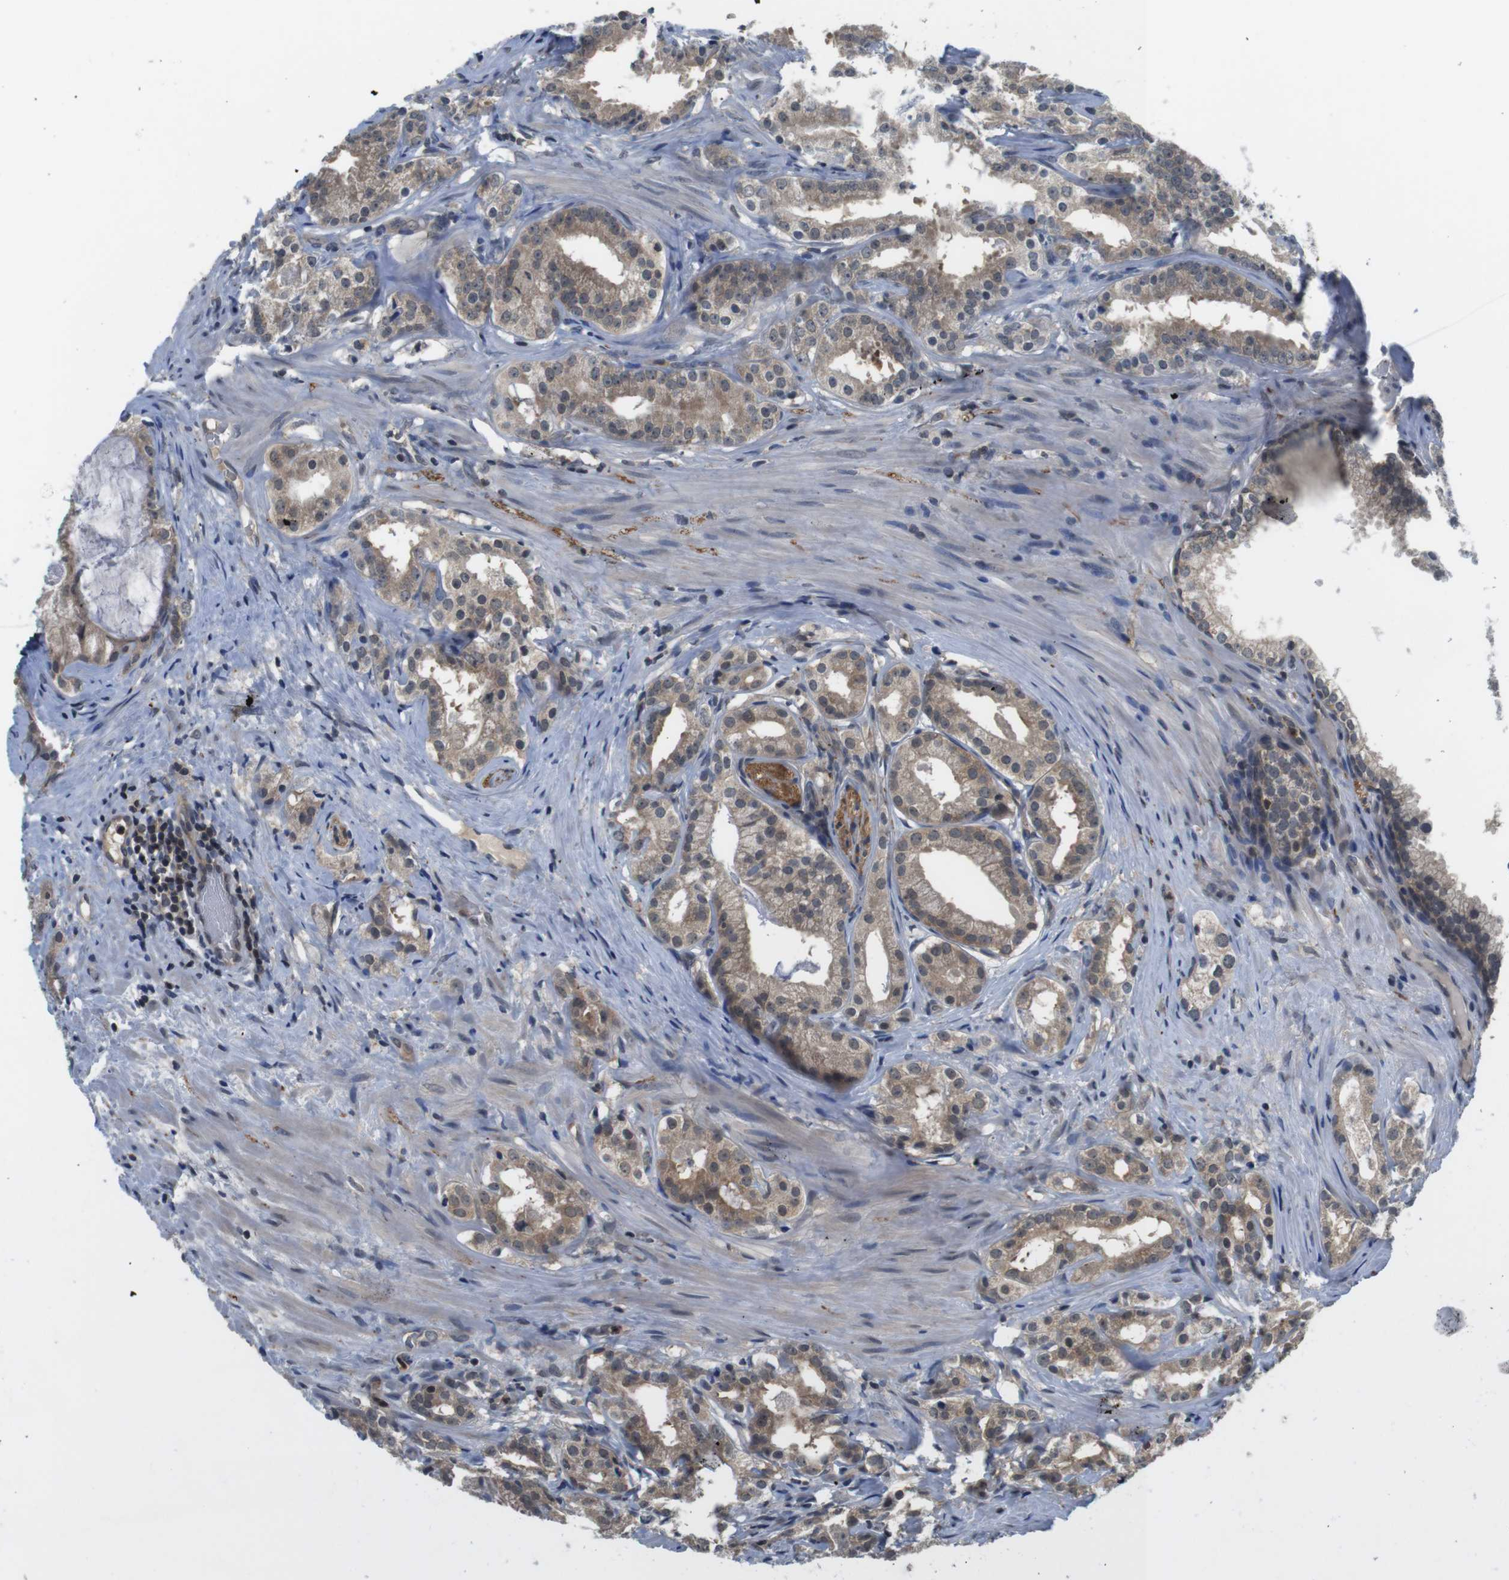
{"staining": {"intensity": "weak", "quantity": ">75%", "location": "cytoplasmic/membranous"}, "tissue": "prostate cancer", "cell_type": "Tumor cells", "image_type": "cancer", "snomed": [{"axis": "morphology", "description": "Adenocarcinoma, Low grade"}, {"axis": "topography", "description": "Prostate"}], "caption": "DAB immunohistochemical staining of adenocarcinoma (low-grade) (prostate) displays weak cytoplasmic/membranous protein staining in about >75% of tumor cells.", "gene": "FADD", "patient": {"sex": "male", "age": 59}}